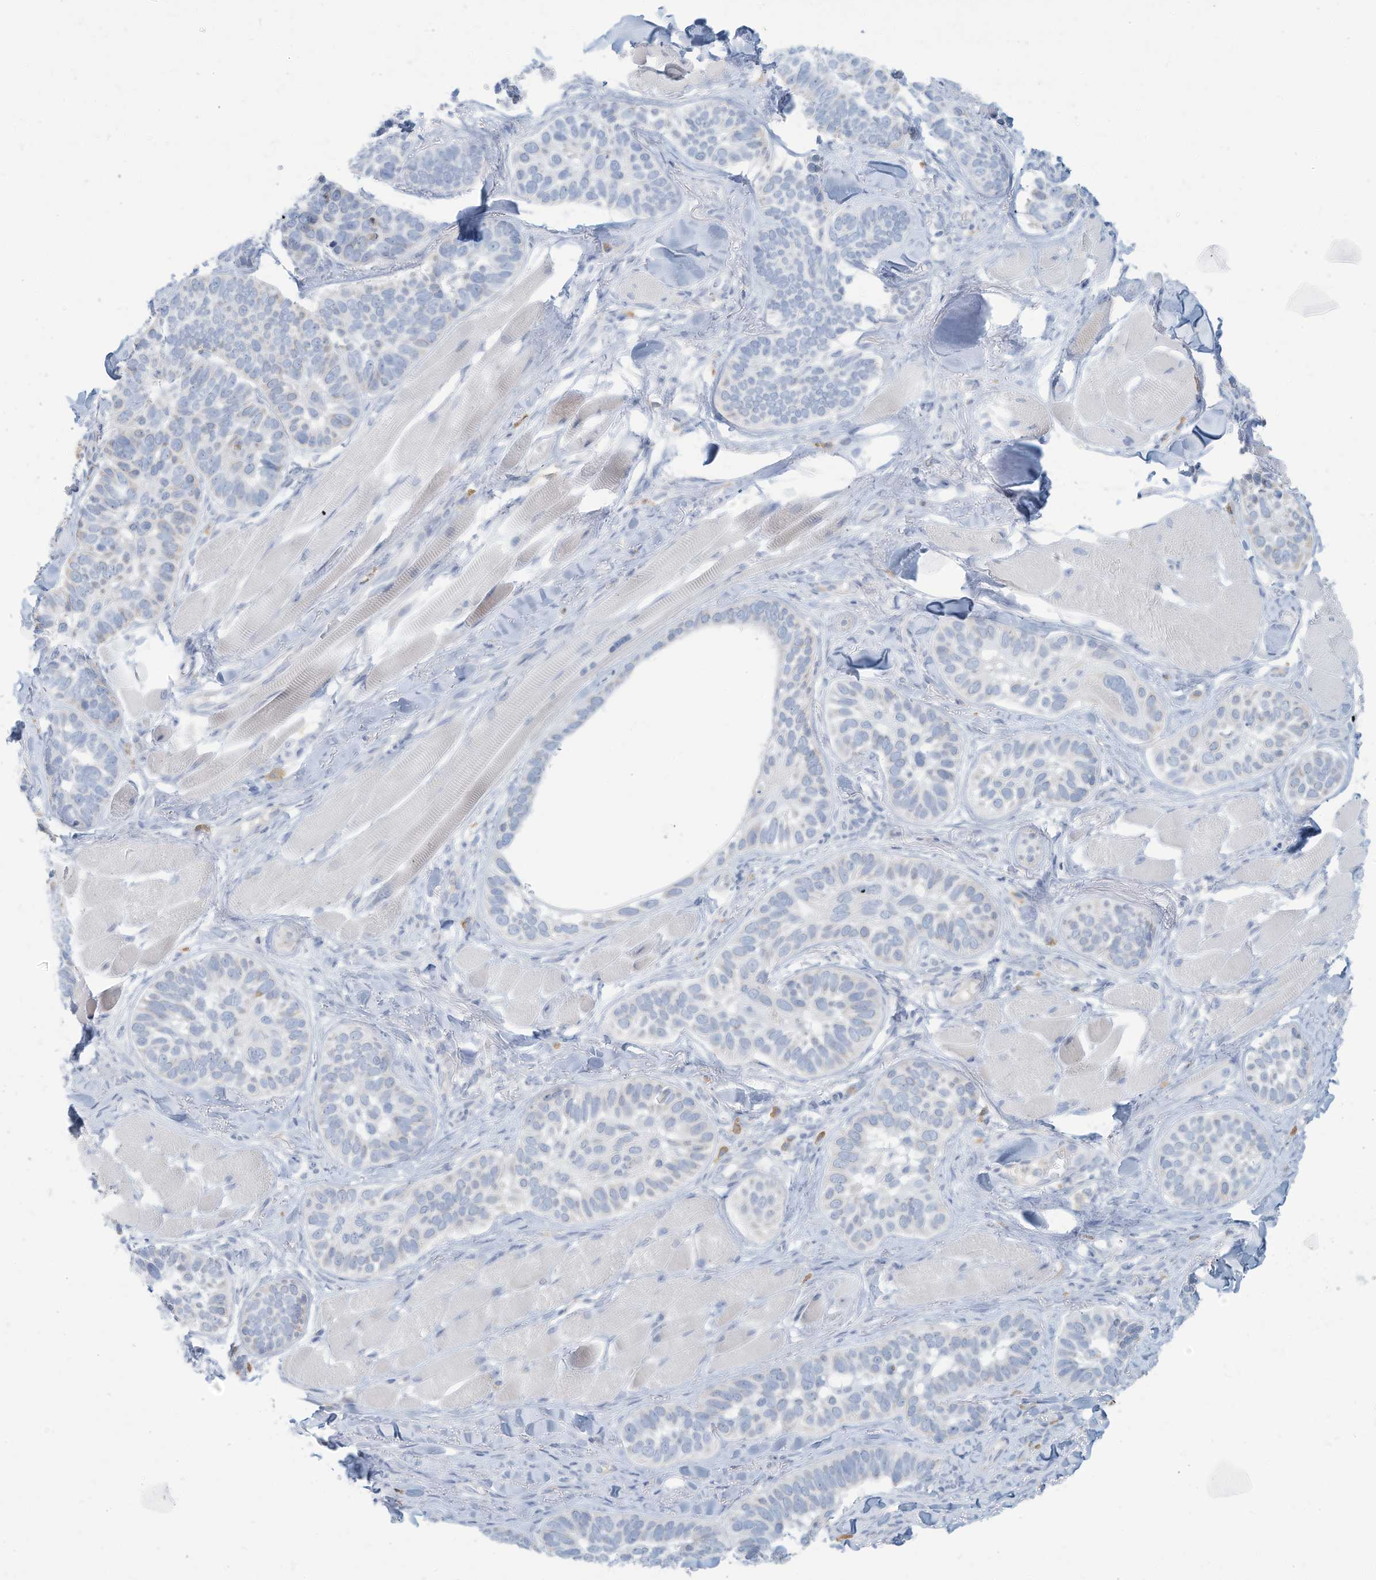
{"staining": {"intensity": "negative", "quantity": "none", "location": "none"}, "tissue": "skin cancer", "cell_type": "Tumor cells", "image_type": "cancer", "snomed": [{"axis": "morphology", "description": "Basal cell carcinoma"}, {"axis": "topography", "description": "Skin"}], "caption": "This is an immunohistochemistry (IHC) histopathology image of basal cell carcinoma (skin). There is no expression in tumor cells.", "gene": "ERI2", "patient": {"sex": "male", "age": 62}}